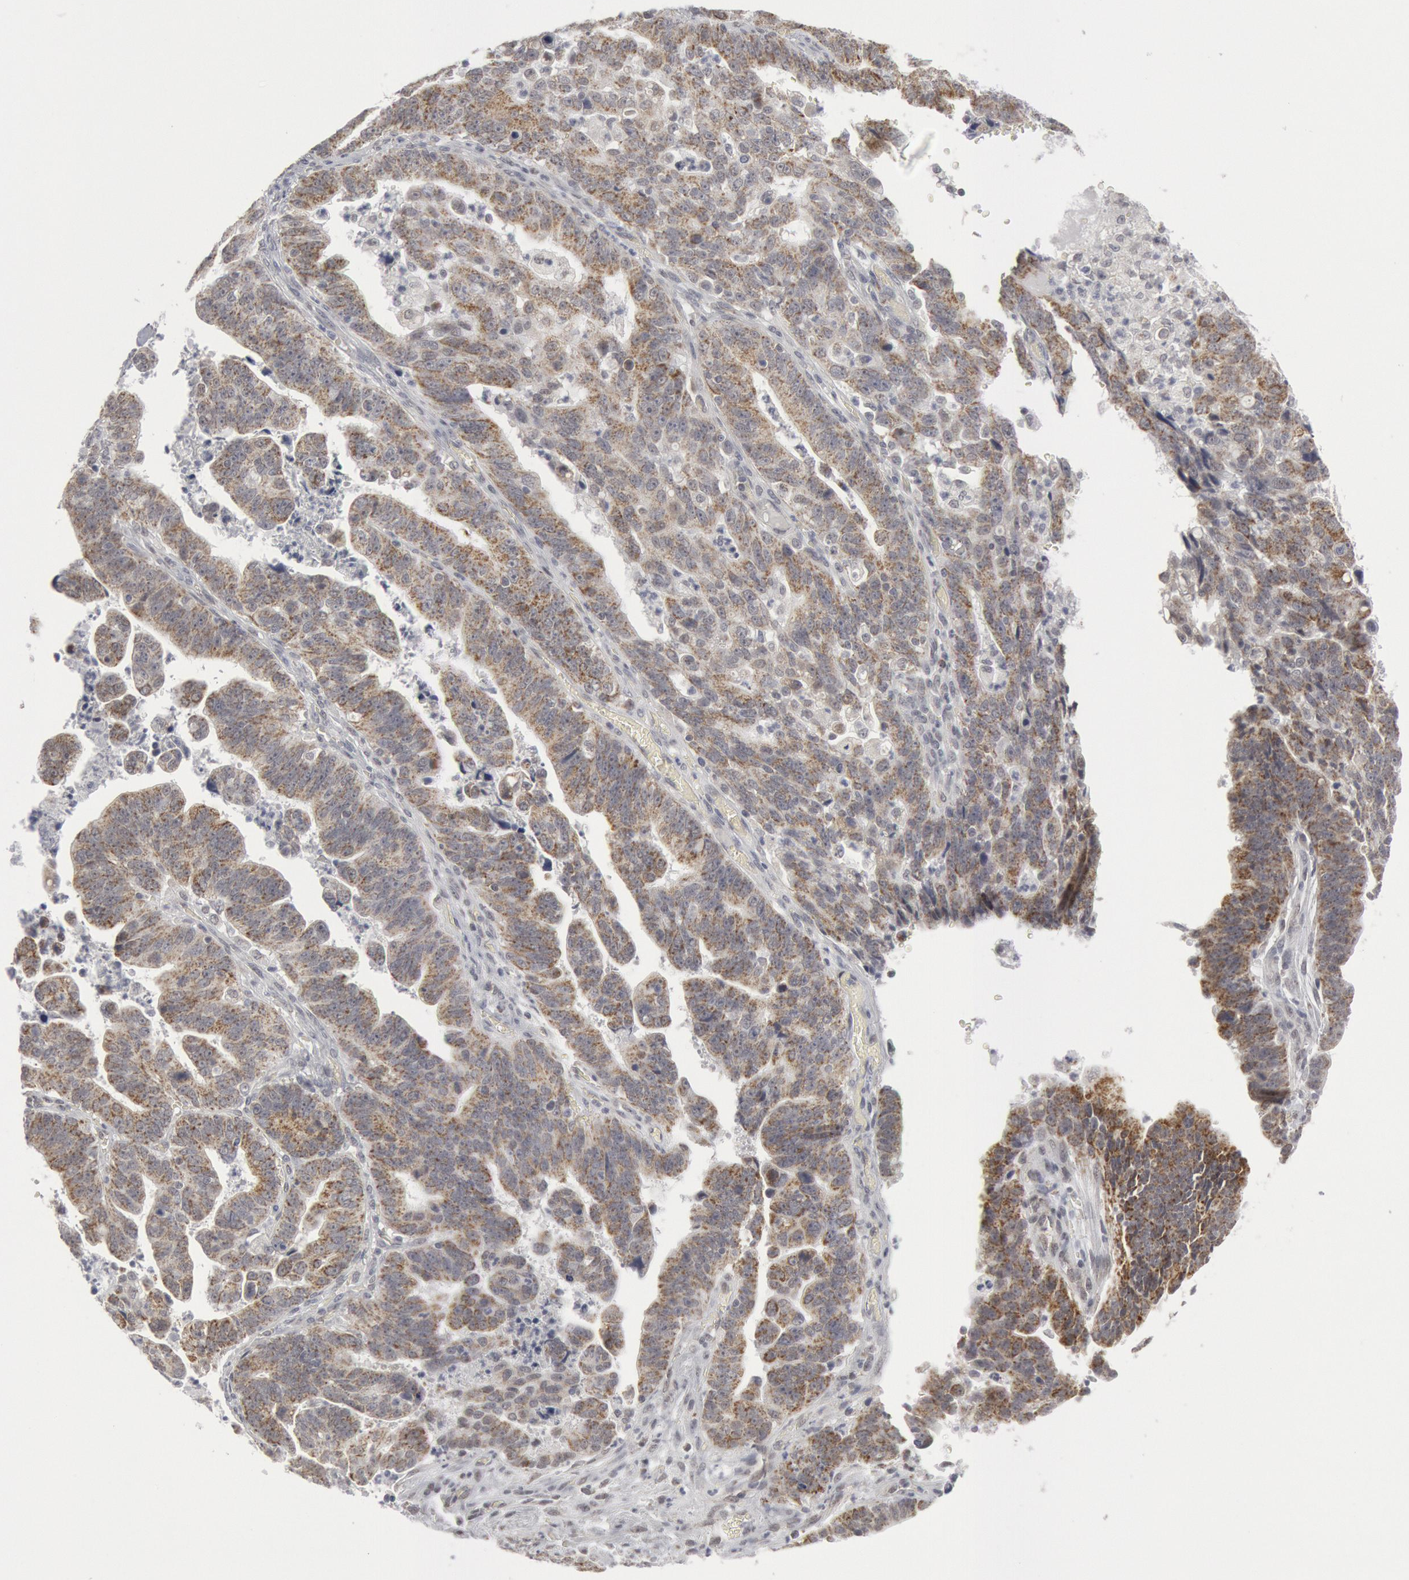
{"staining": {"intensity": "weak", "quantity": "25%-75%", "location": "cytoplasmic/membranous"}, "tissue": "stomach cancer", "cell_type": "Tumor cells", "image_type": "cancer", "snomed": [{"axis": "morphology", "description": "Adenocarcinoma, NOS"}, {"axis": "topography", "description": "Stomach, upper"}], "caption": "Tumor cells reveal weak cytoplasmic/membranous expression in about 25%-75% of cells in stomach adenocarcinoma.", "gene": "CASP9", "patient": {"sex": "female", "age": 50}}